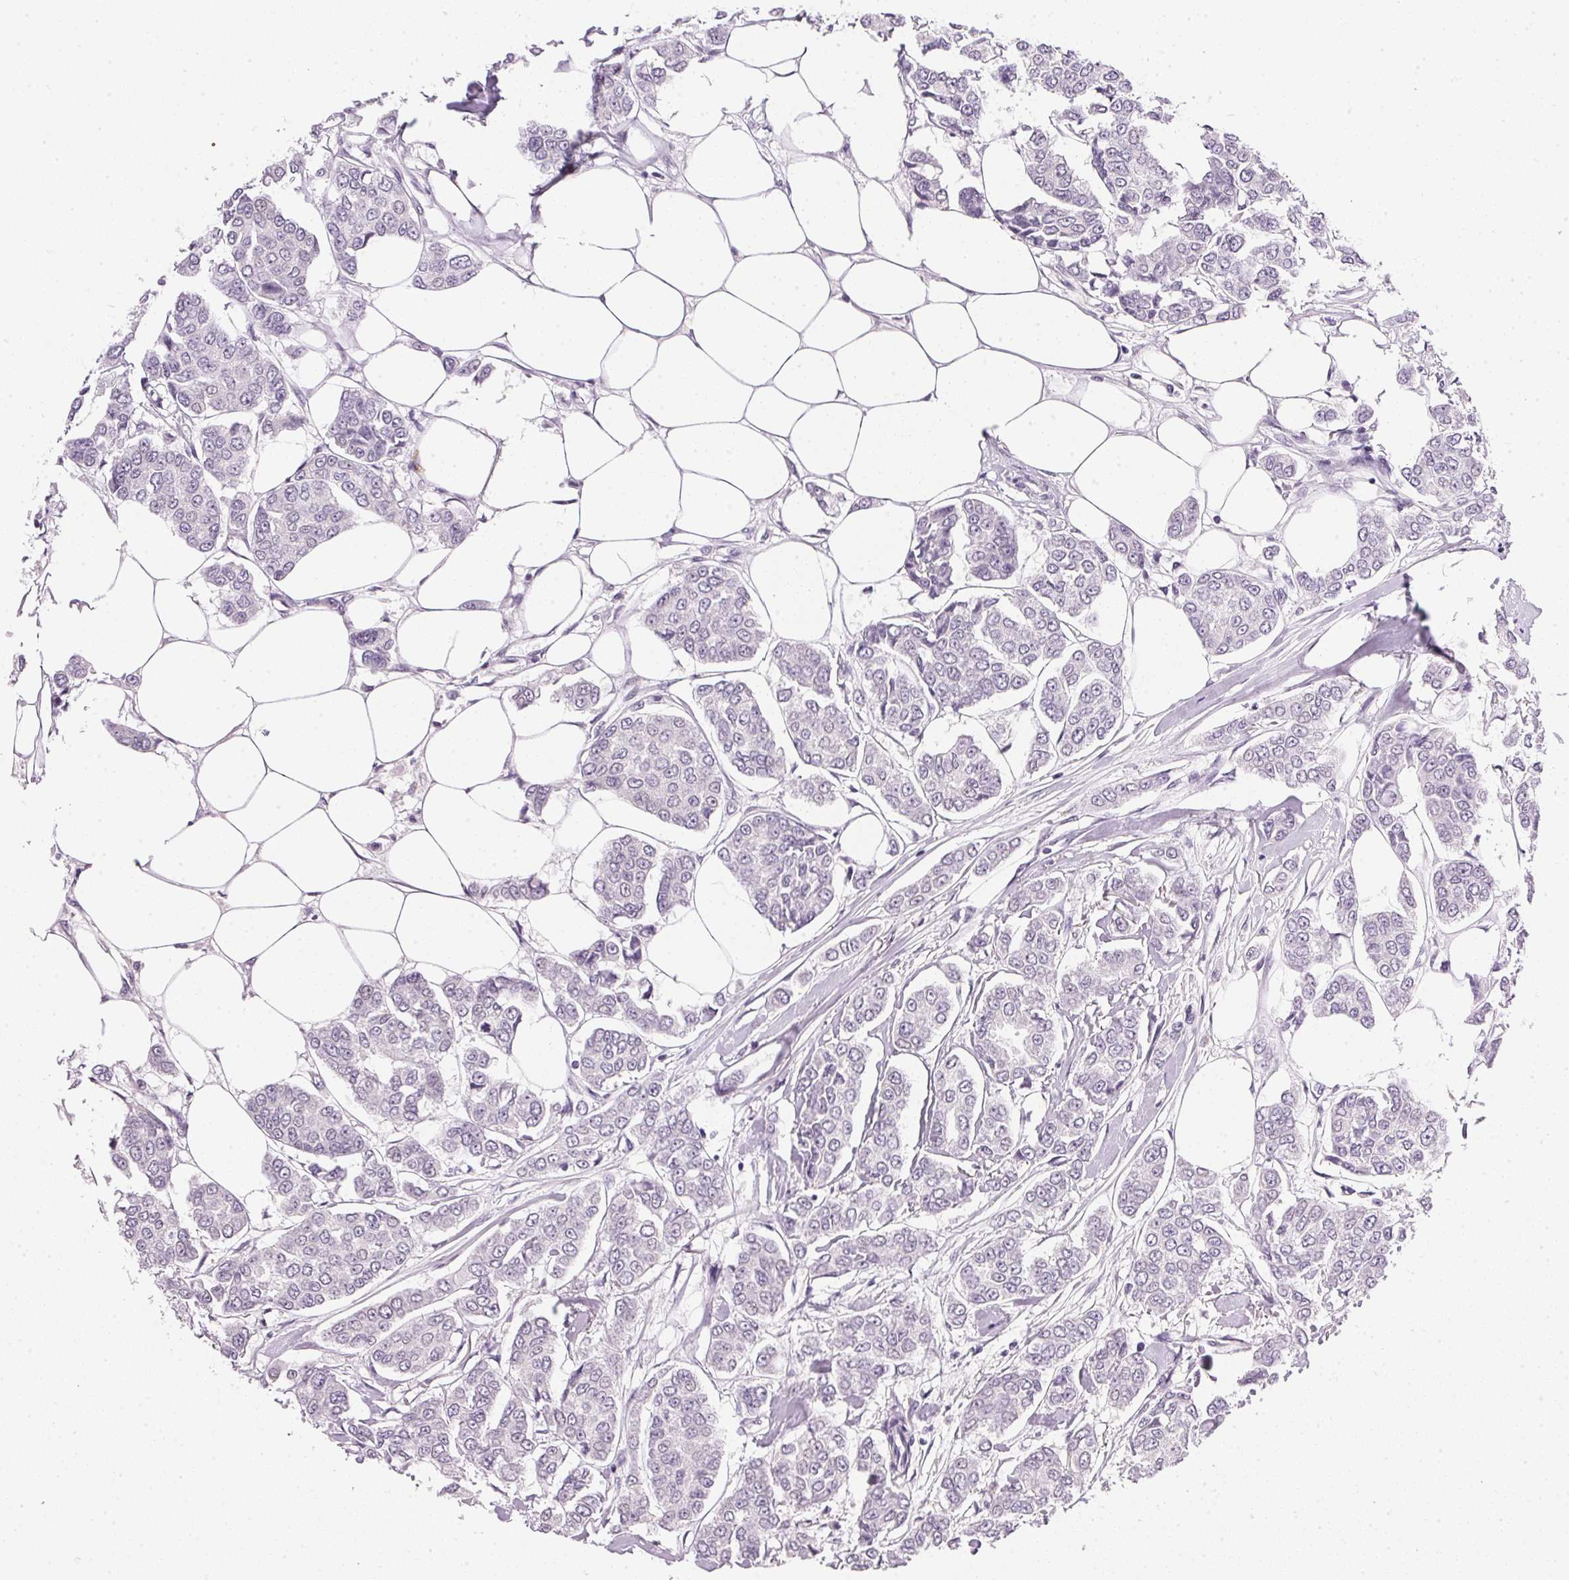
{"staining": {"intensity": "negative", "quantity": "none", "location": "none"}, "tissue": "breast cancer", "cell_type": "Tumor cells", "image_type": "cancer", "snomed": [{"axis": "morphology", "description": "Duct carcinoma"}, {"axis": "topography", "description": "Breast"}], "caption": "Immunohistochemistry (IHC) photomicrograph of neoplastic tissue: human infiltrating ductal carcinoma (breast) stained with DAB shows no significant protein staining in tumor cells.", "gene": "IGFBP1", "patient": {"sex": "female", "age": 94}}